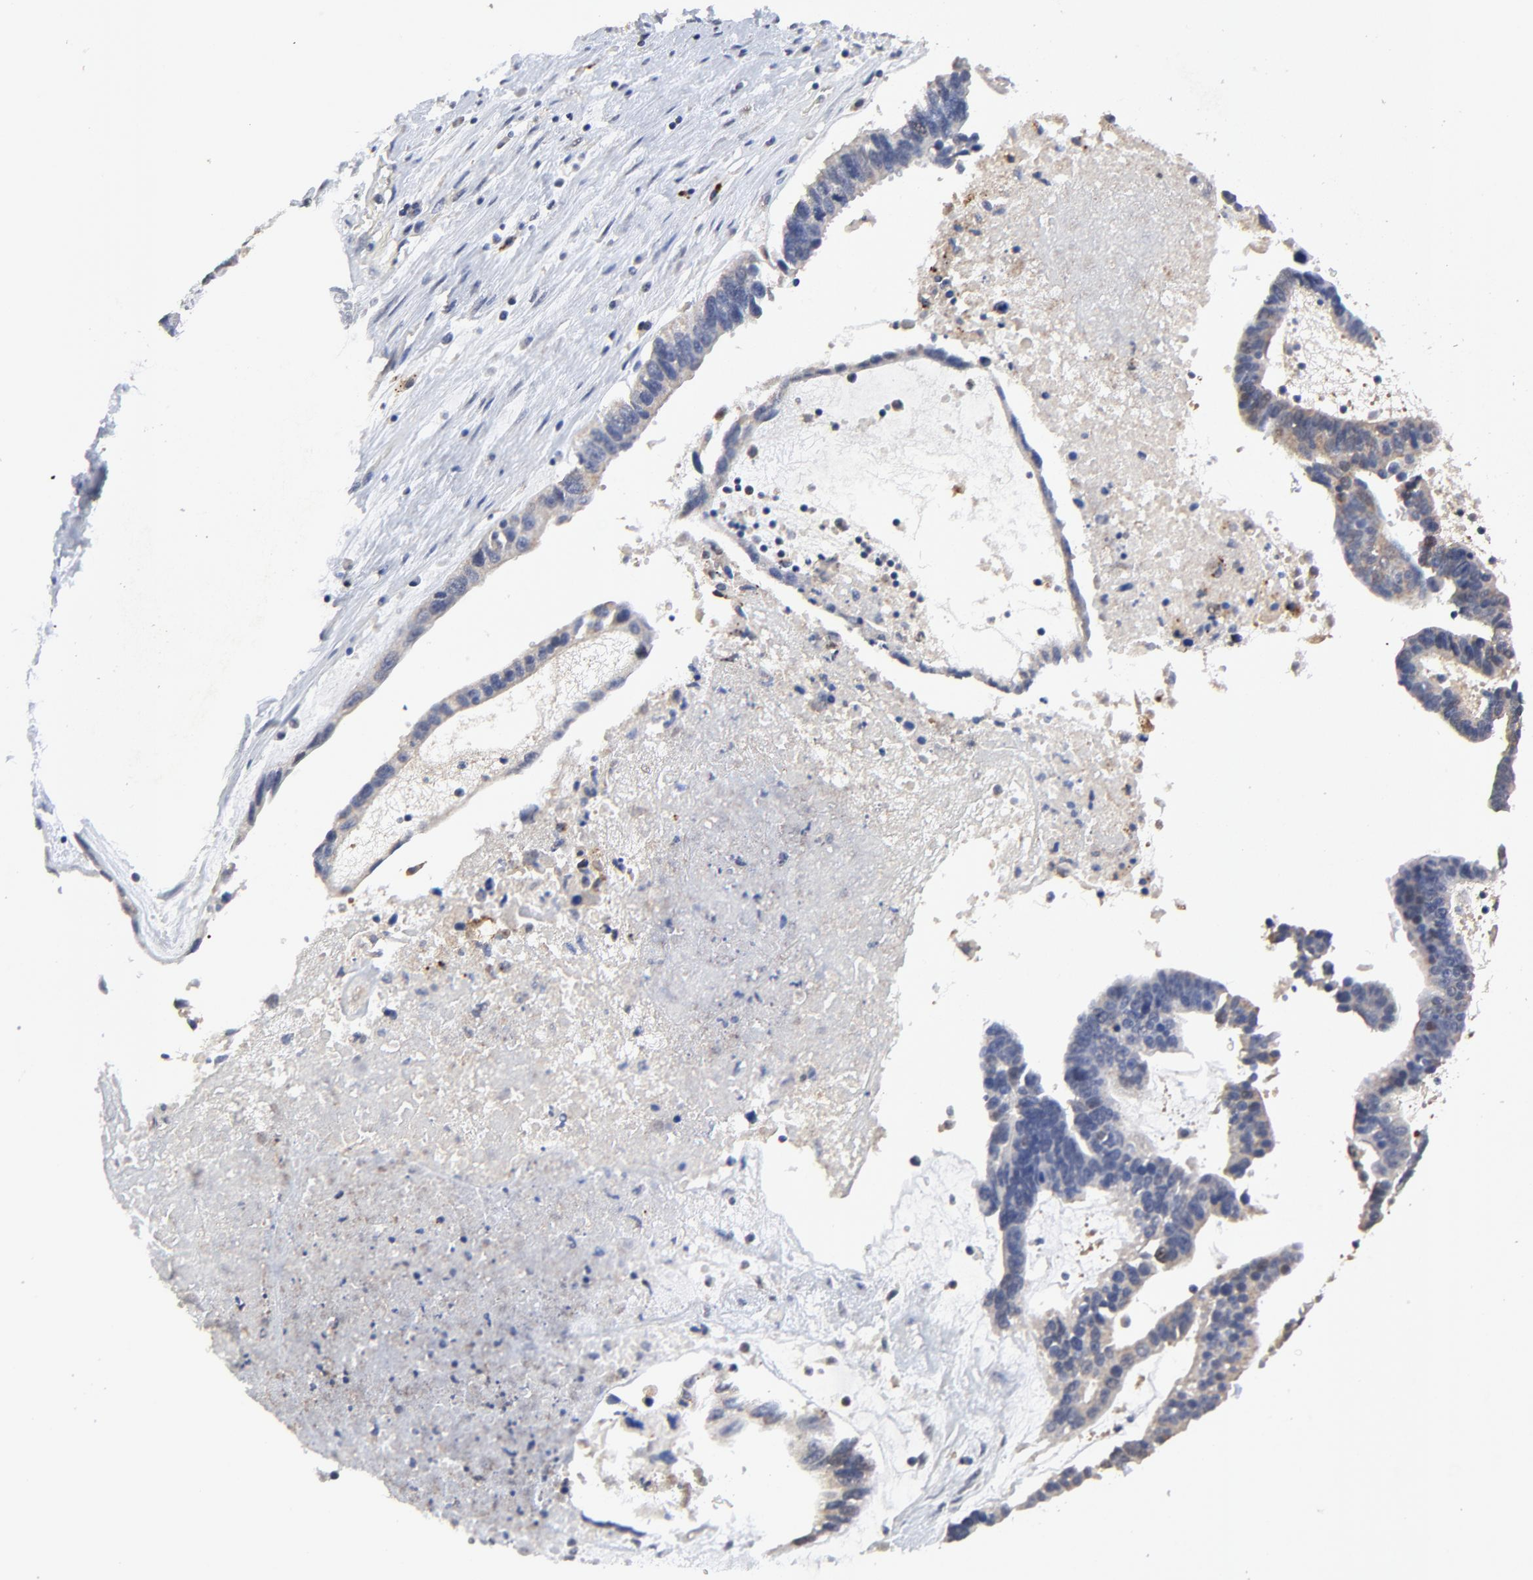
{"staining": {"intensity": "weak", "quantity": "<25%", "location": "nuclear"}, "tissue": "ovarian cancer", "cell_type": "Tumor cells", "image_type": "cancer", "snomed": [{"axis": "morphology", "description": "Carcinoma, endometroid"}, {"axis": "morphology", "description": "Cystadenocarcinoma, serous, NOS"}, {"axis": "topography", "description": "Ovary"}], "caption": "IHC image of neoplastic tissue: ovarian cancer stained with DAB reveals no significant protein positivity in tumor cells.", "gene": "LGALS3", "patient": {"sex": "female", "age": 45}}